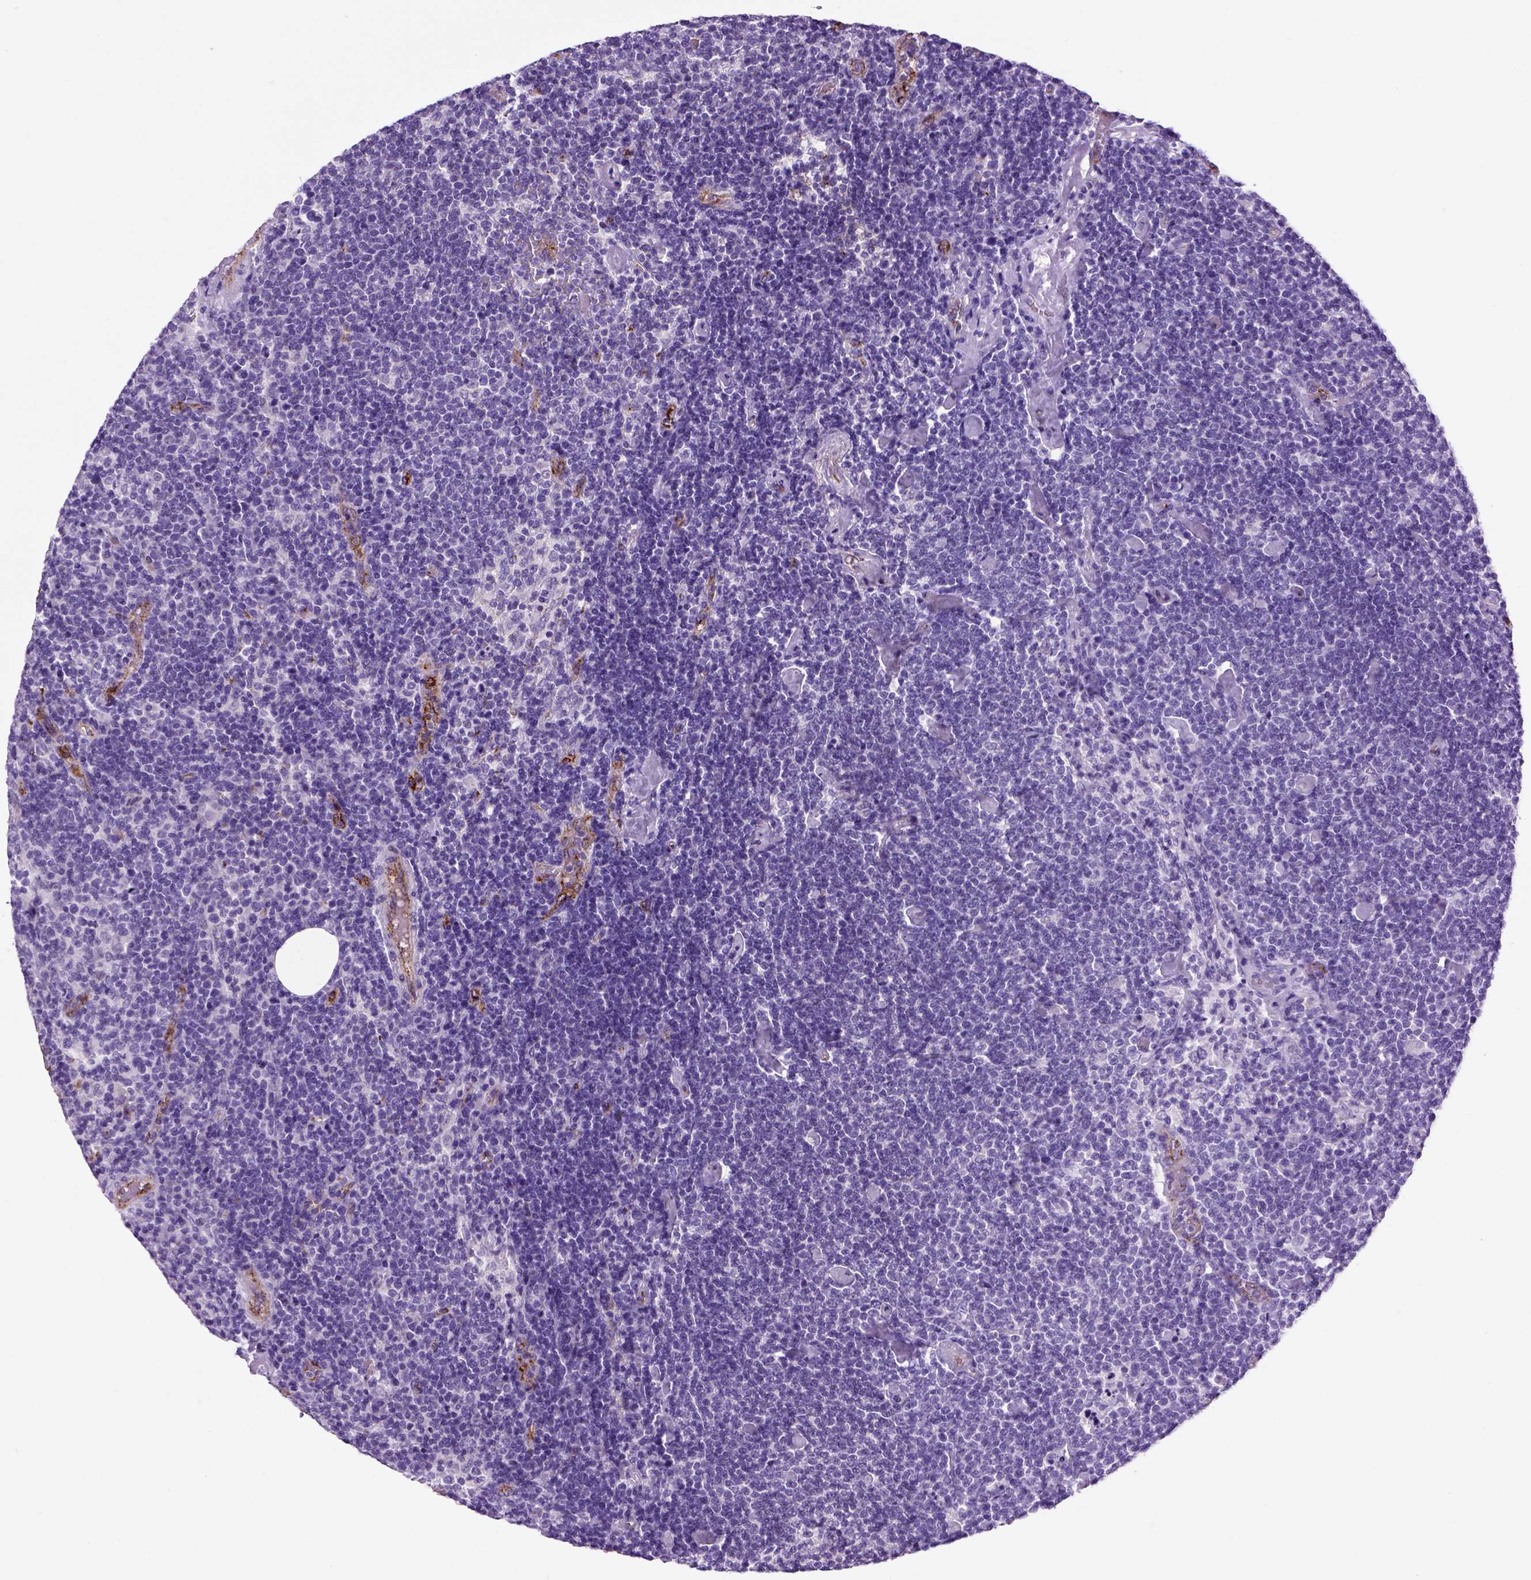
{"staining": {"intensity": "negative", "quantity": "none", "location": "none"}, "tissue": "lymphoma", "cell_type": "Tumor cells", "image_type": "cancer", "snomed": [{"axis": "morphology", "description": "Malignant lymphoma, non-Hodgkin's type, High grade"}, {"axis": "topography", "description": "Lymph node"}], "caption": "This is an IHC image of human lymphoma. There is no positivity in tumor cells.", "gene": "VWF", "patient": {"sex": "male", "age": 61}}